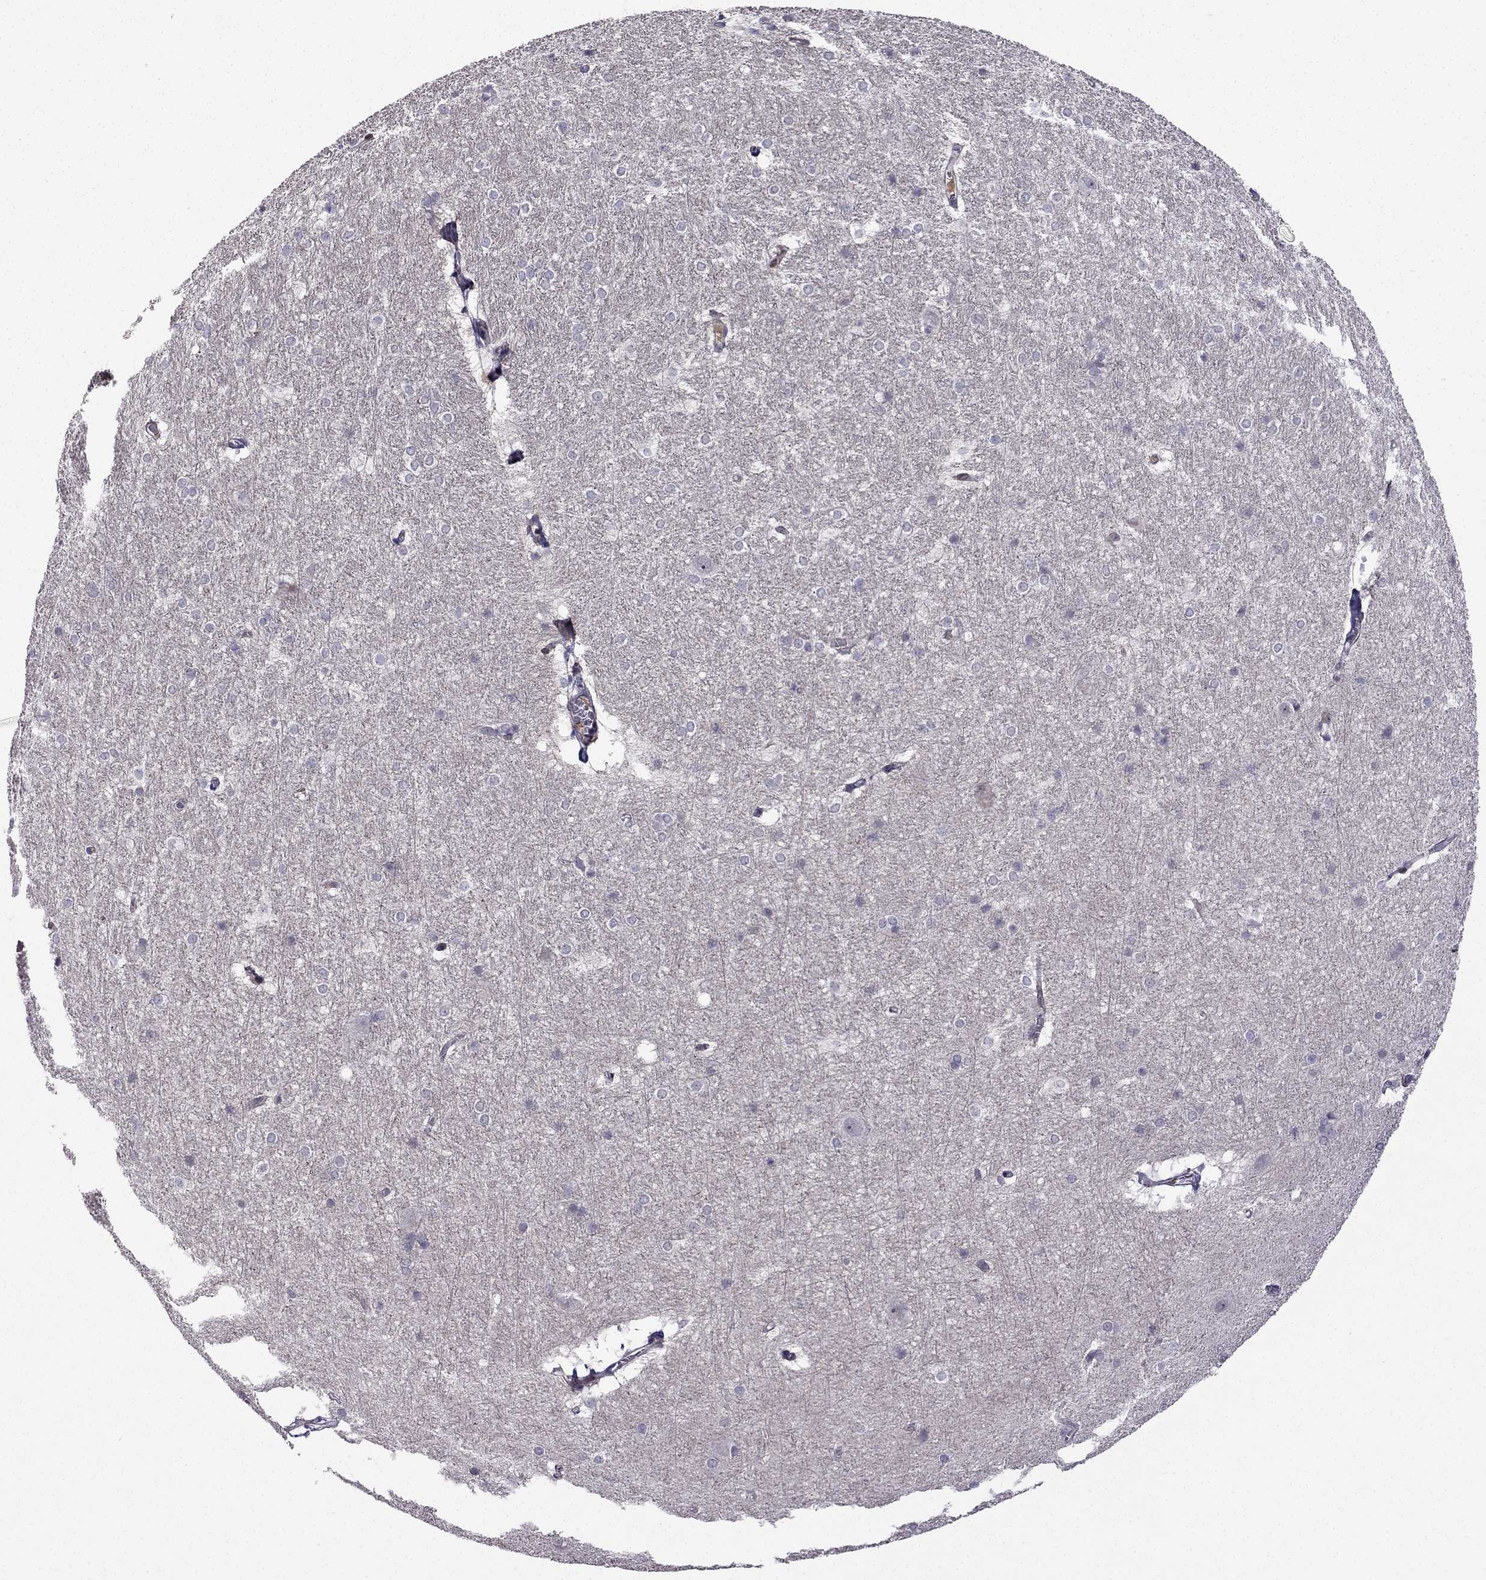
{"staining": {"intensity": "negative", "quantity": "none", "location": "none"}, "tissue": "hippocampus", "cell_type": "Glial cells", "image_type": "normal", "snomed": [{"axis": "morphology", "description": "Normal tissue, NOS"}, {"axis": "topography", "description": "Cerebral cortex"}, {"axis": "topography", "description": "Hippocampus"}], "caption": "The histopathology image shows no staining of glial cells in unremarkable hippocampus. (DAB (3,3'-diaminobenzidine) immunohistochemistry, high magnification).", "gene": "UHRF1", "patient": {"sex": "female", "age": 19}}